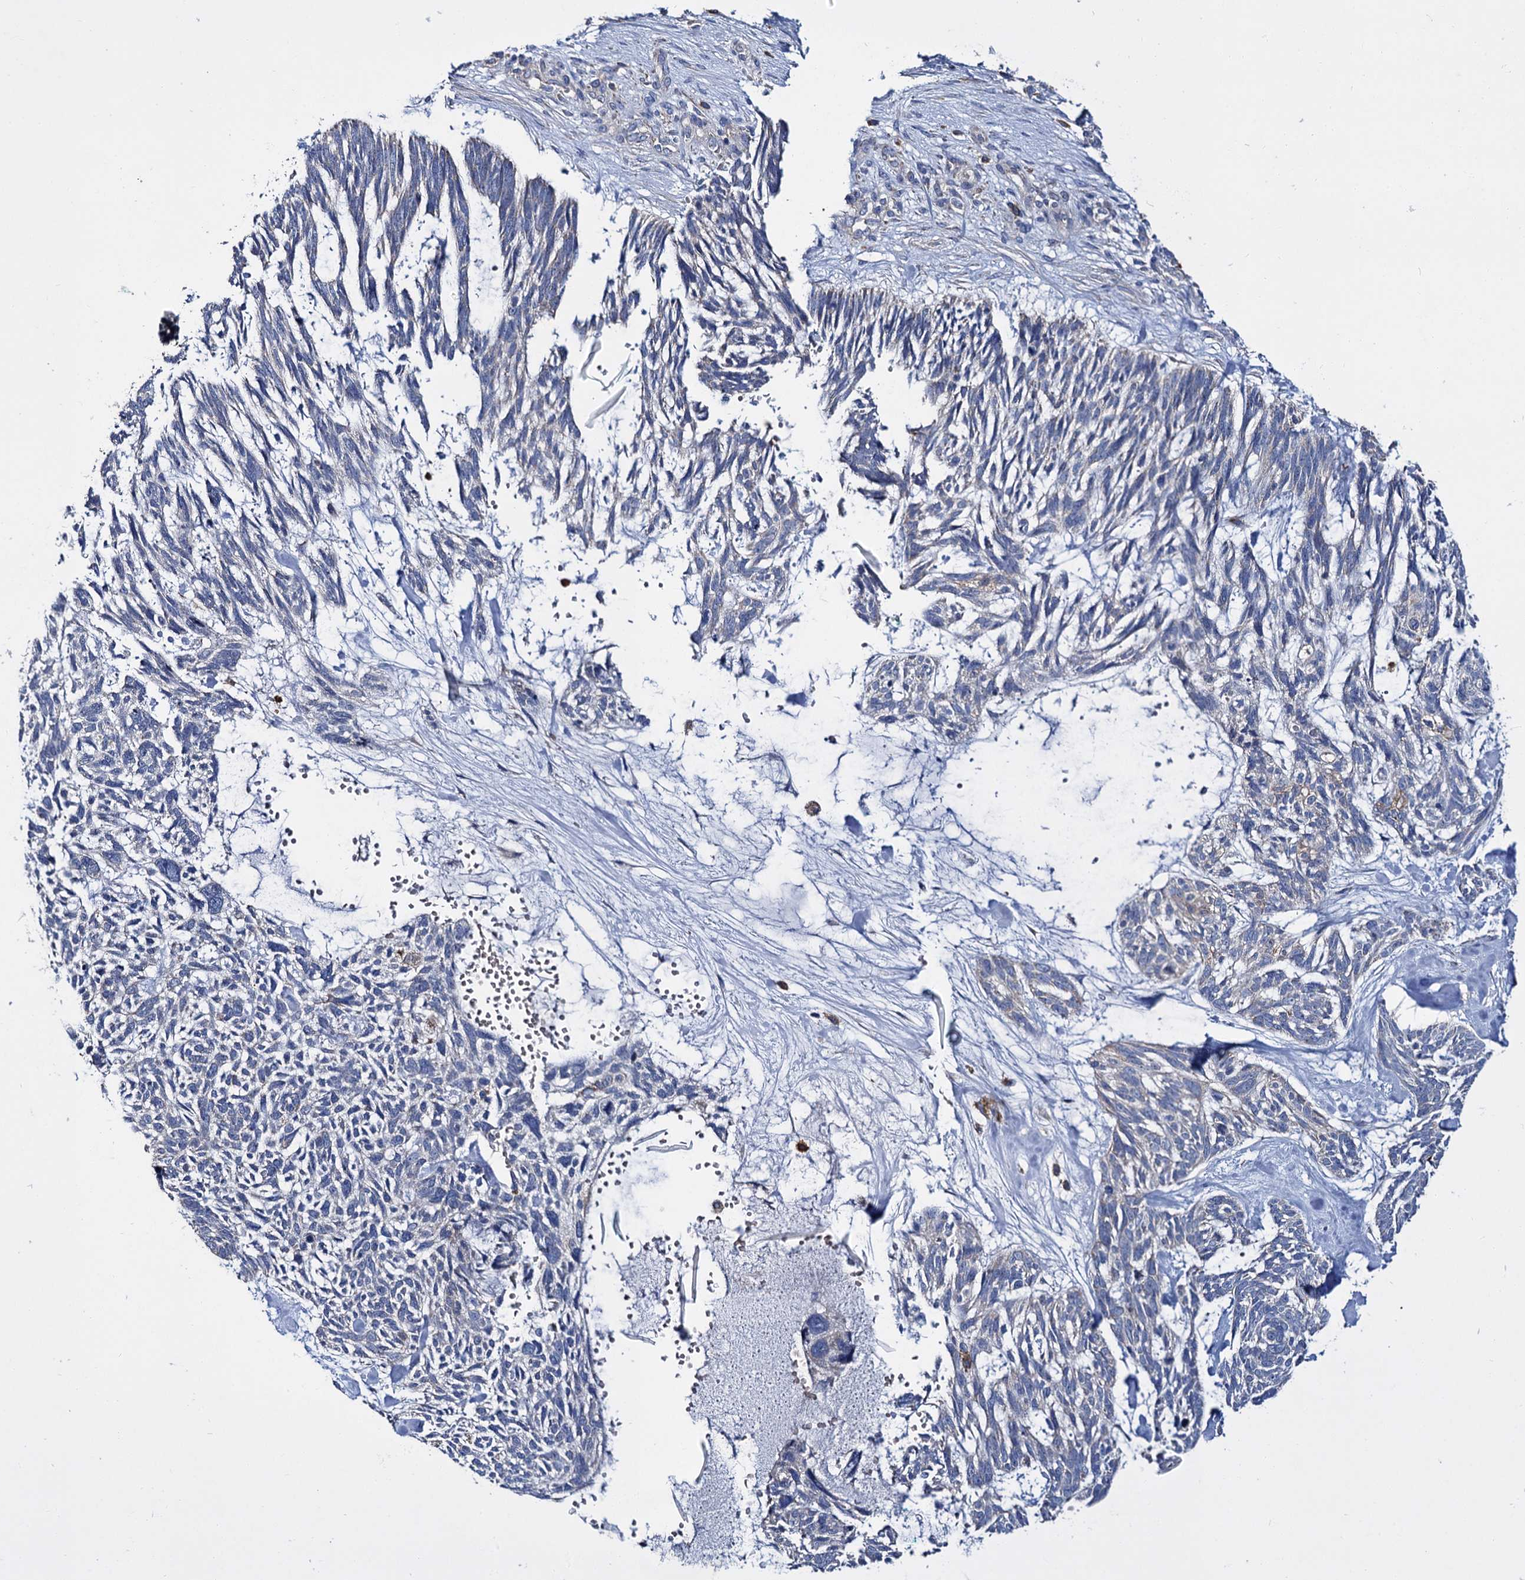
{"staining": {"intensity": "negative", "quantity": "none", "location": "none"}, "tissue": "skin cancer", "cell_type": "Tumor cells", "image_type": "cancer", "snomed": [{"axis": "morphology", "description": "Basal cell carcinoma"}, {"axis": "topography", "description": "Skin"}], "caption": "Immunohistochemical staining of basal cell carcinoma (skin) exhibits no significant positivity in tumor cells.", "gene": "UBASH3B", "patient": {"sex": "male", "age": 88}}